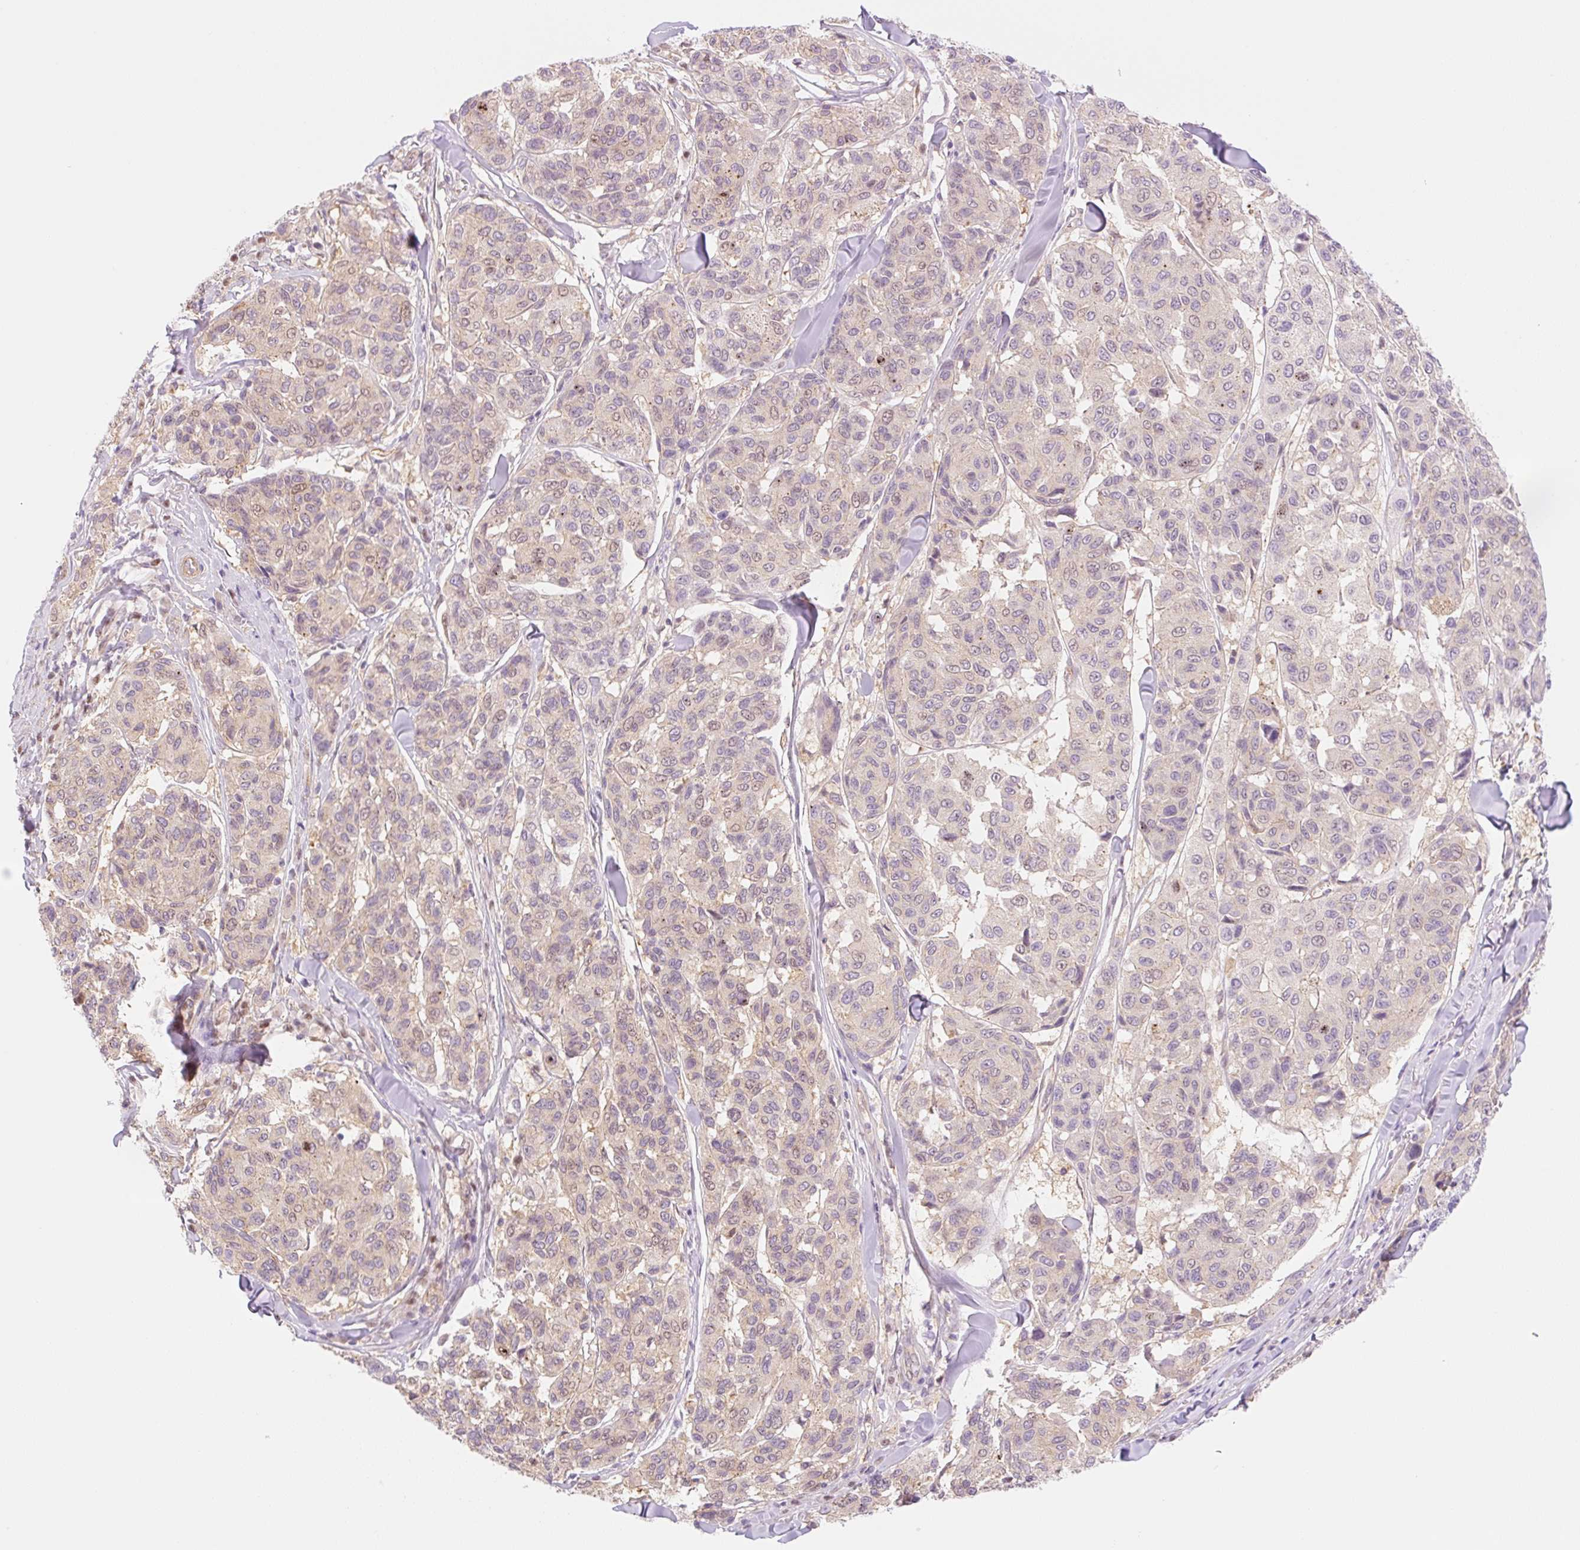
{"staining": {"intensity": "weak", "quantity": "<25%", "location": "cytoplasmic/membranous,nuclear"}, "tissue": "melanoma", "cell_type": "Tumor cells", "image_type": "cancer", "snomed": [{"axis": "morphology", "description": "Malignant melanoma, NOS"}, {"axis": "topography", "description": "Skin"}], "caption": "Protein analysis of melanoma displays no significant staining in tumor cells.", "gene": "NLRP5", "patient": {"sex": "female", "age": 66}}